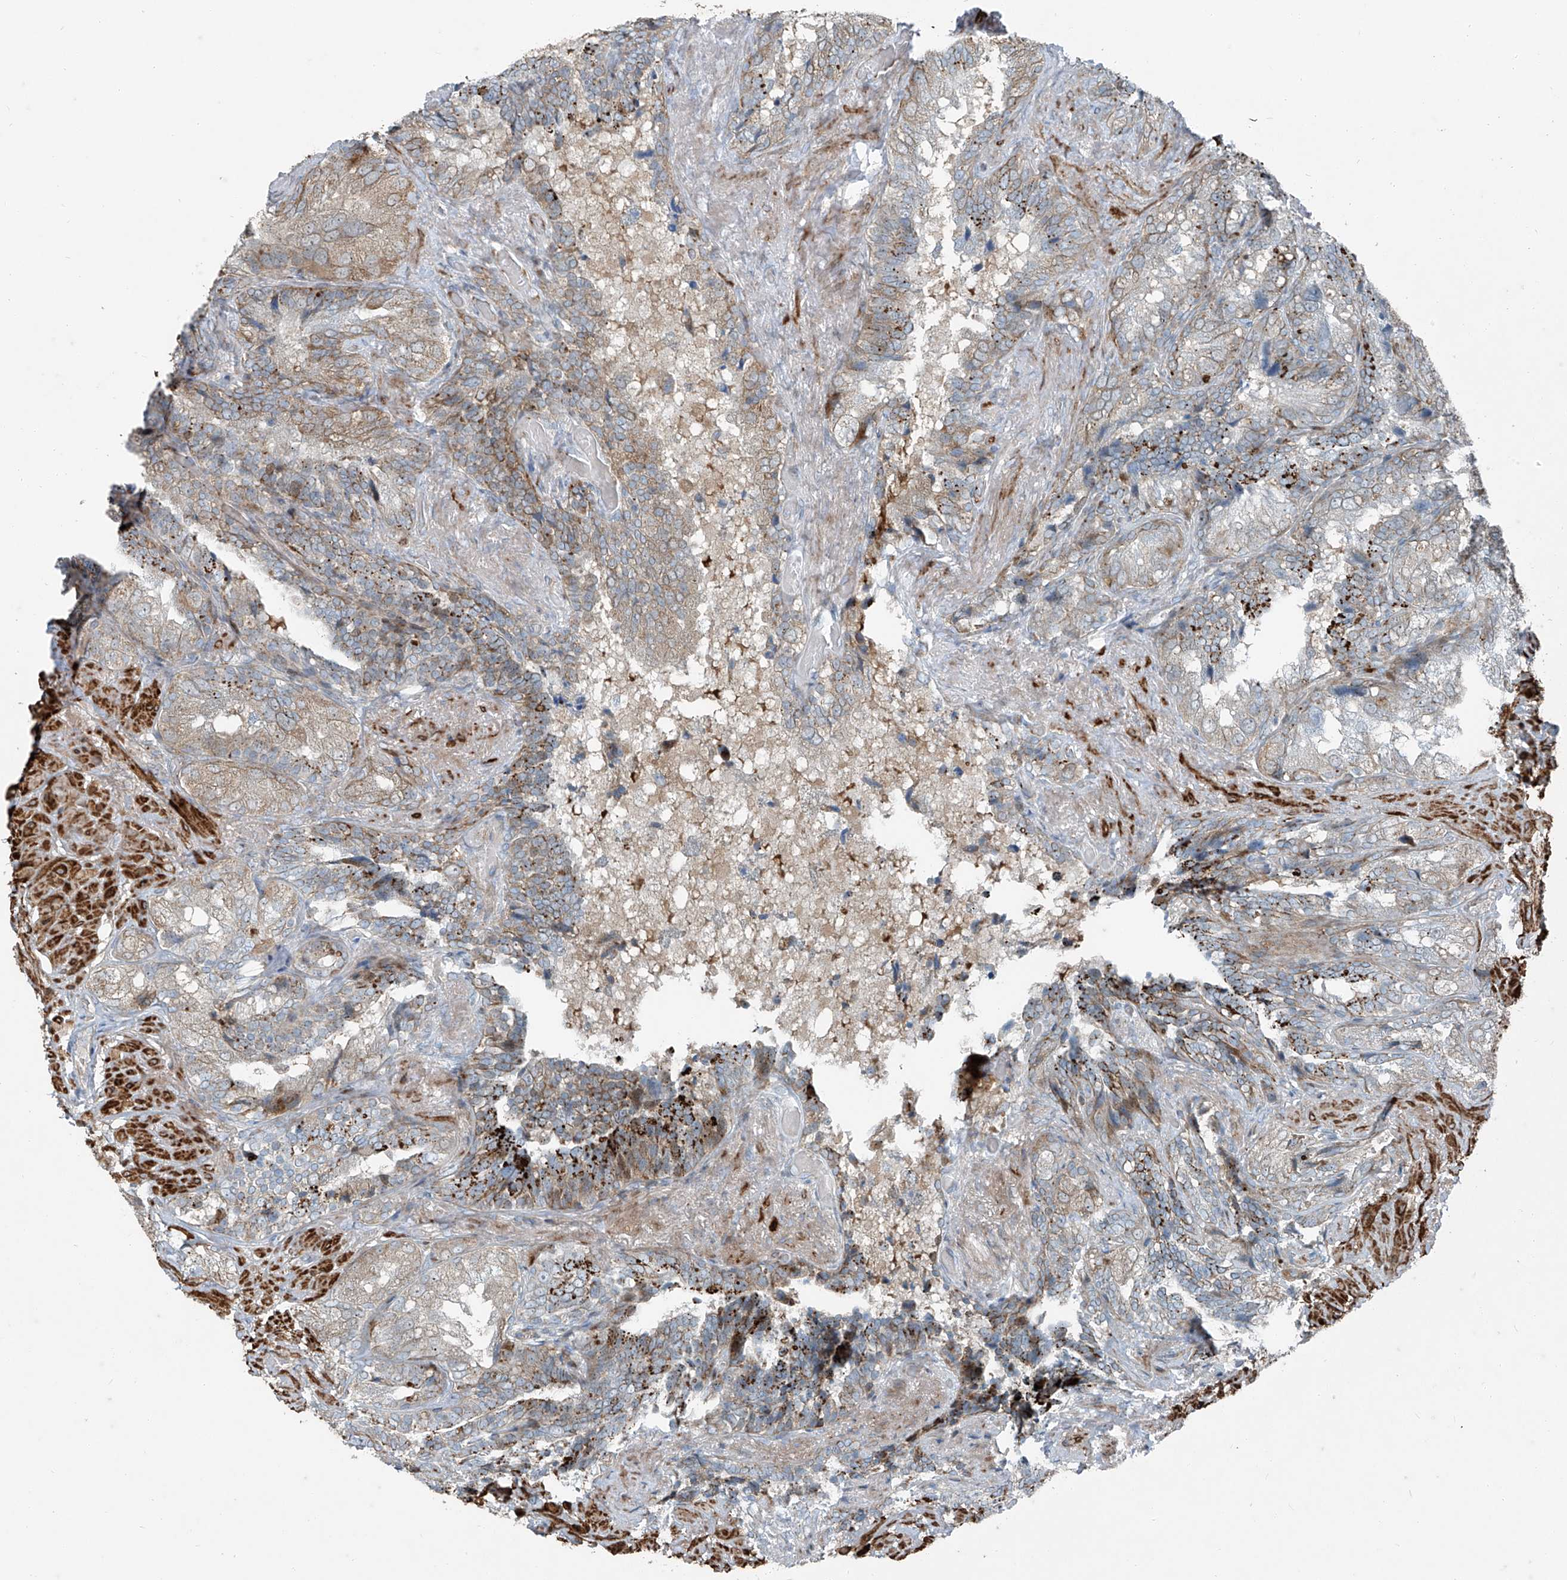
{"staining": {"intensity": "moderate", "quantity": "25%-75%", "location": "cytoplasmic/membranous"}, "tissue": "seminal vesicle", "cell_type": "Glandular cells", "image_type": "normal", "snomed": [{"axis": "morphology", "description": "Normal tissue, NOS"}, {"axis": "topography", "description": "Seminal veicle"}, {"axis": "topography", "description": "Peripheral nerve tissue"}], "caption": "The micrograph shows staining of benign seminal vesicle, revealing moderate cytoplasmic/membranous protein staining (brown color) within glandular cells.", "gene": "PPCS", "patient": {"sex": "male", "age": 63}}